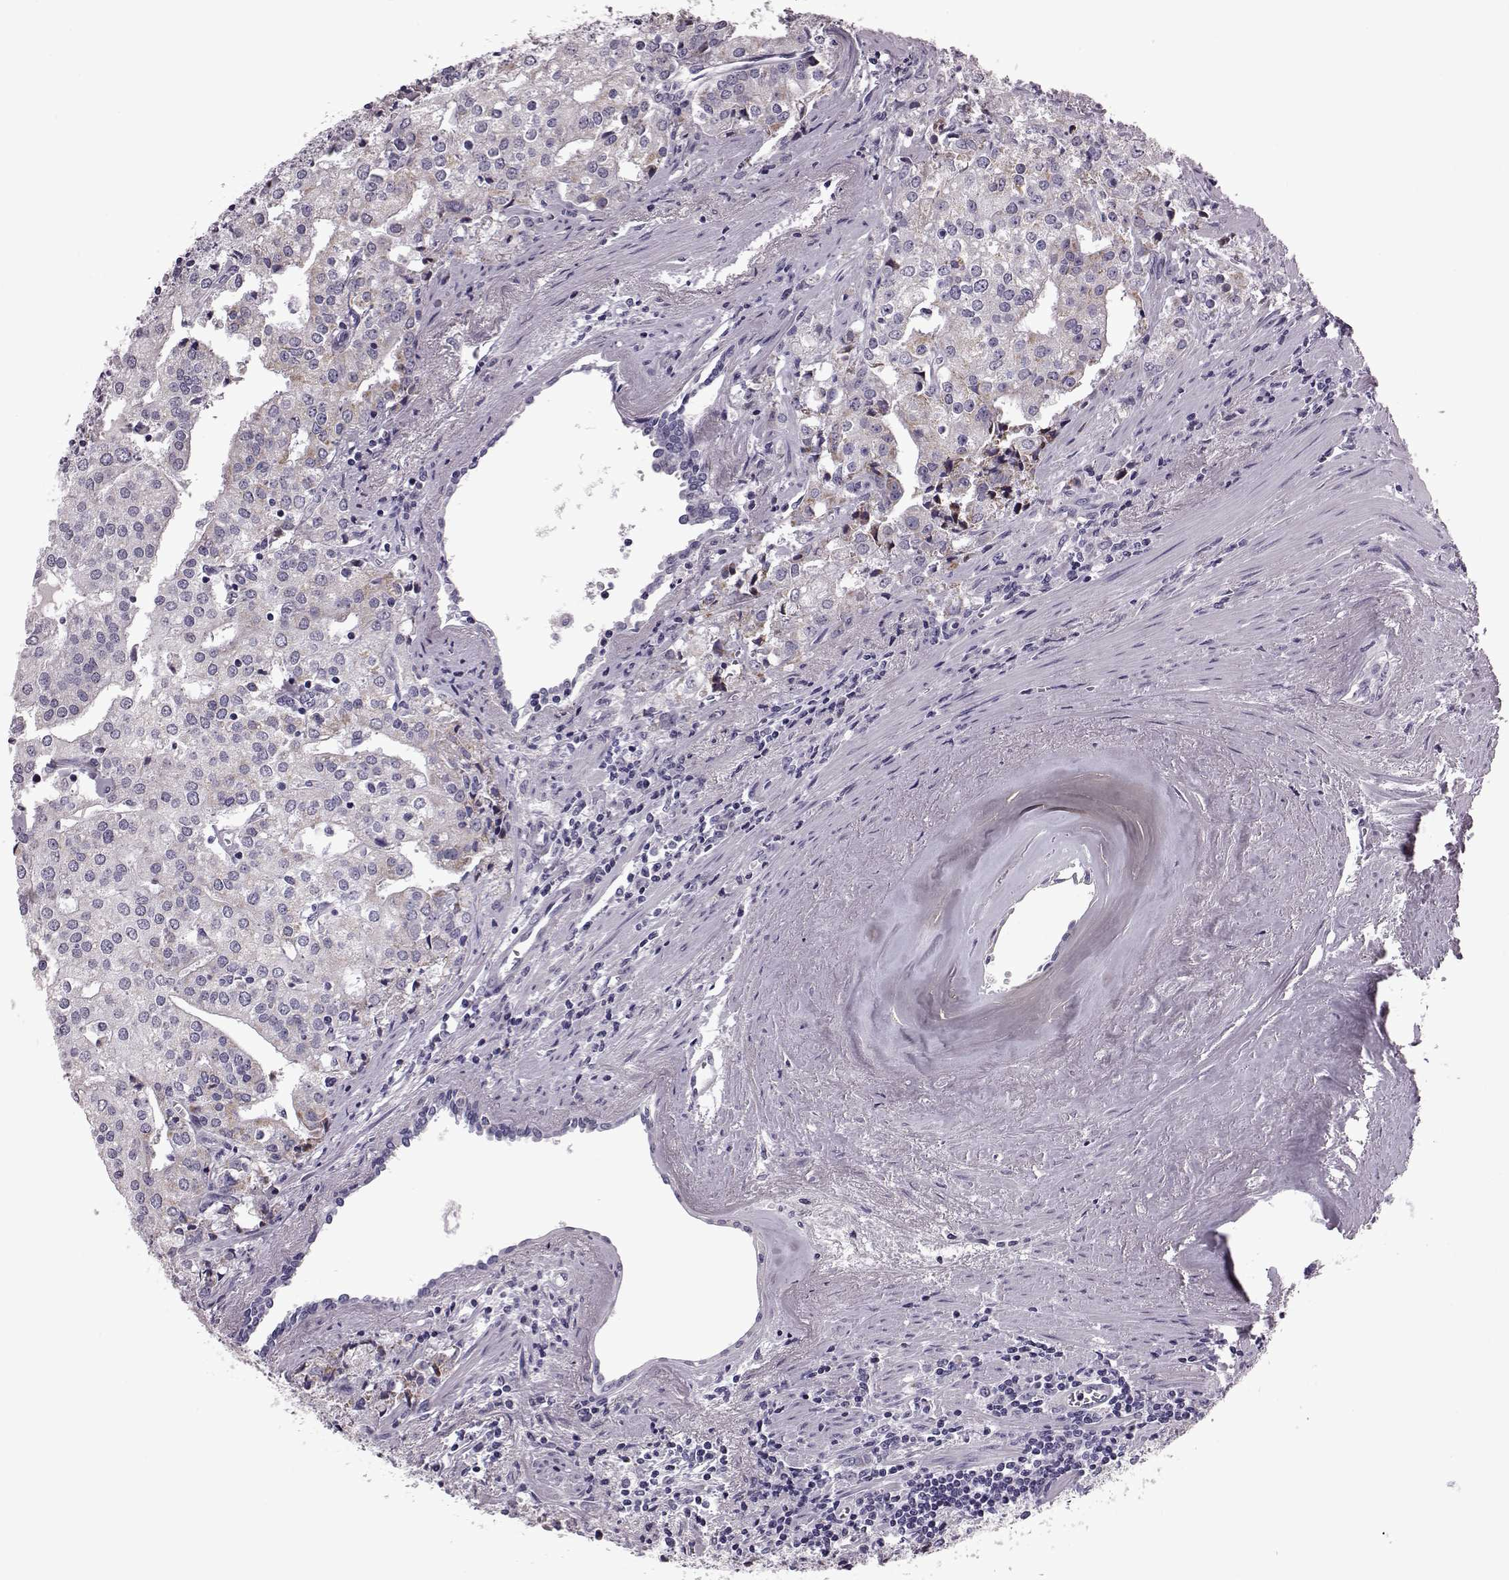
{"staining": {"intensity": "moderate", "quantity": "25%-75%", "location": "cytoplasmic/membranous"}, "tissue": "prostate cancer", "cell_type": "Tumor cells", "image_type": "cancer", "snomed": [{"axis": "morphology", "description": "Adenocarcinoma, High grade"}, {"axis": "topography", "description": "Prostate"}], "caption": "High-power microscopy captured an immunohistochemistry image of prostate high-grade adenocarcinoma, revealing moderate cytoplasmic/membranous expression in approximately 25%-75% of tumor cells. The staining was performed using DAB to visualize the protein expression in brown, while the nuclei were stained in blue with hematoxylin (Magnification: 20x).", "gene": "RIMS2", "patient": {"sex": "male", "age": 68}}